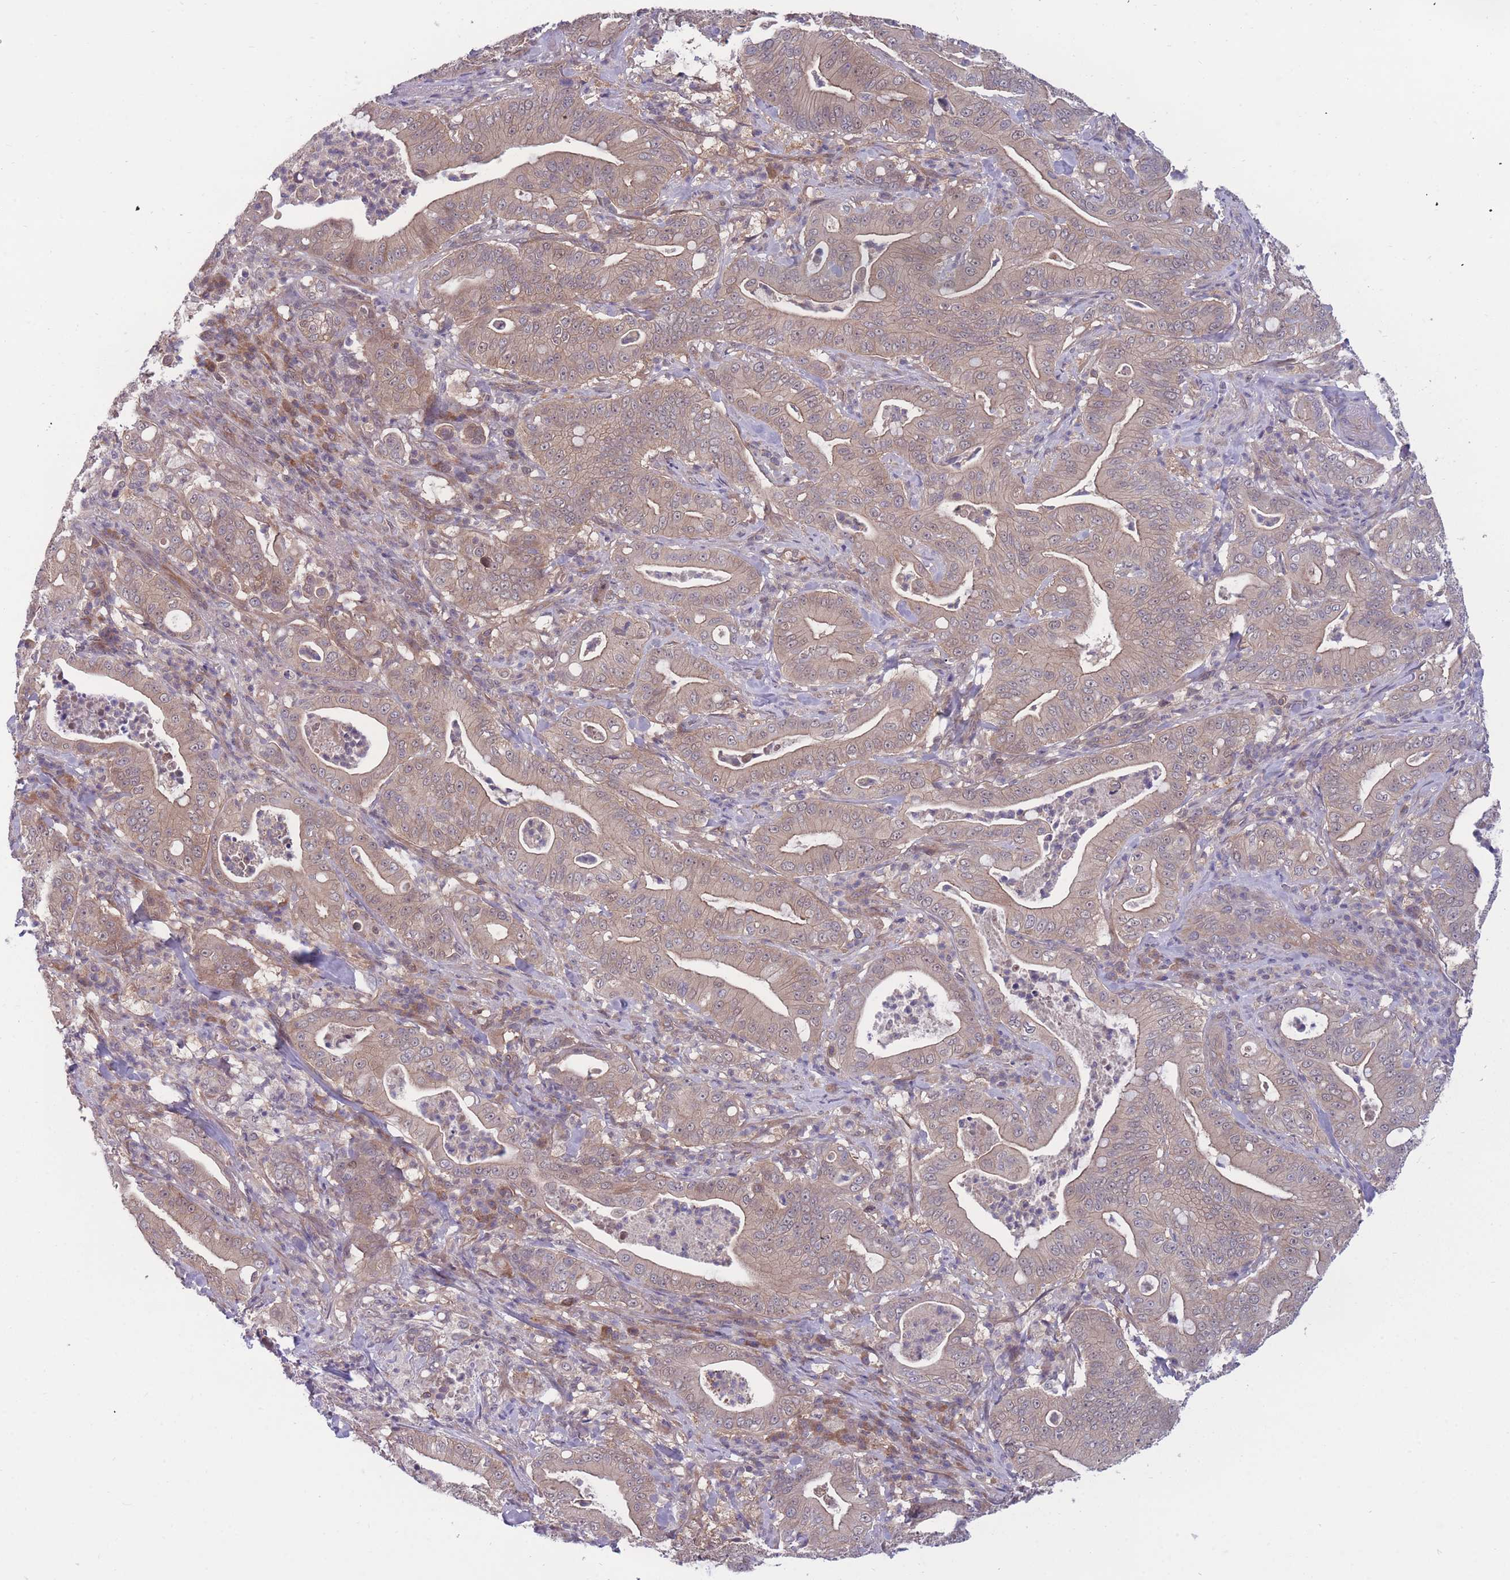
{"staining": {"intensity": "weak", "quantity": ">75%", "location": "cytoplasmic/membranous"}, "tissue": "pancreatic cancer", "cell_type": "Tumor cells", "image_type": "cancer", "snomed": [{"axis": "morphology", "description": "Adenocarcinoma, NOS"}, {"axis": "topography", "description": "Pancreas"}], "caption": "Pancreatic cancer stained with immunohistochemistry (IHC) demonstrates weak cytoplasmic/membranous positivity in about >75% of tumor cells. The protein is stained brown, and the nuclei are stained in blue (DAB (3,3'-diaminobenzidine) IHC with brightfield microscopy, high magnification).", "gene": "UBE2N", "patient": {"sex": "male", "age": 71}}